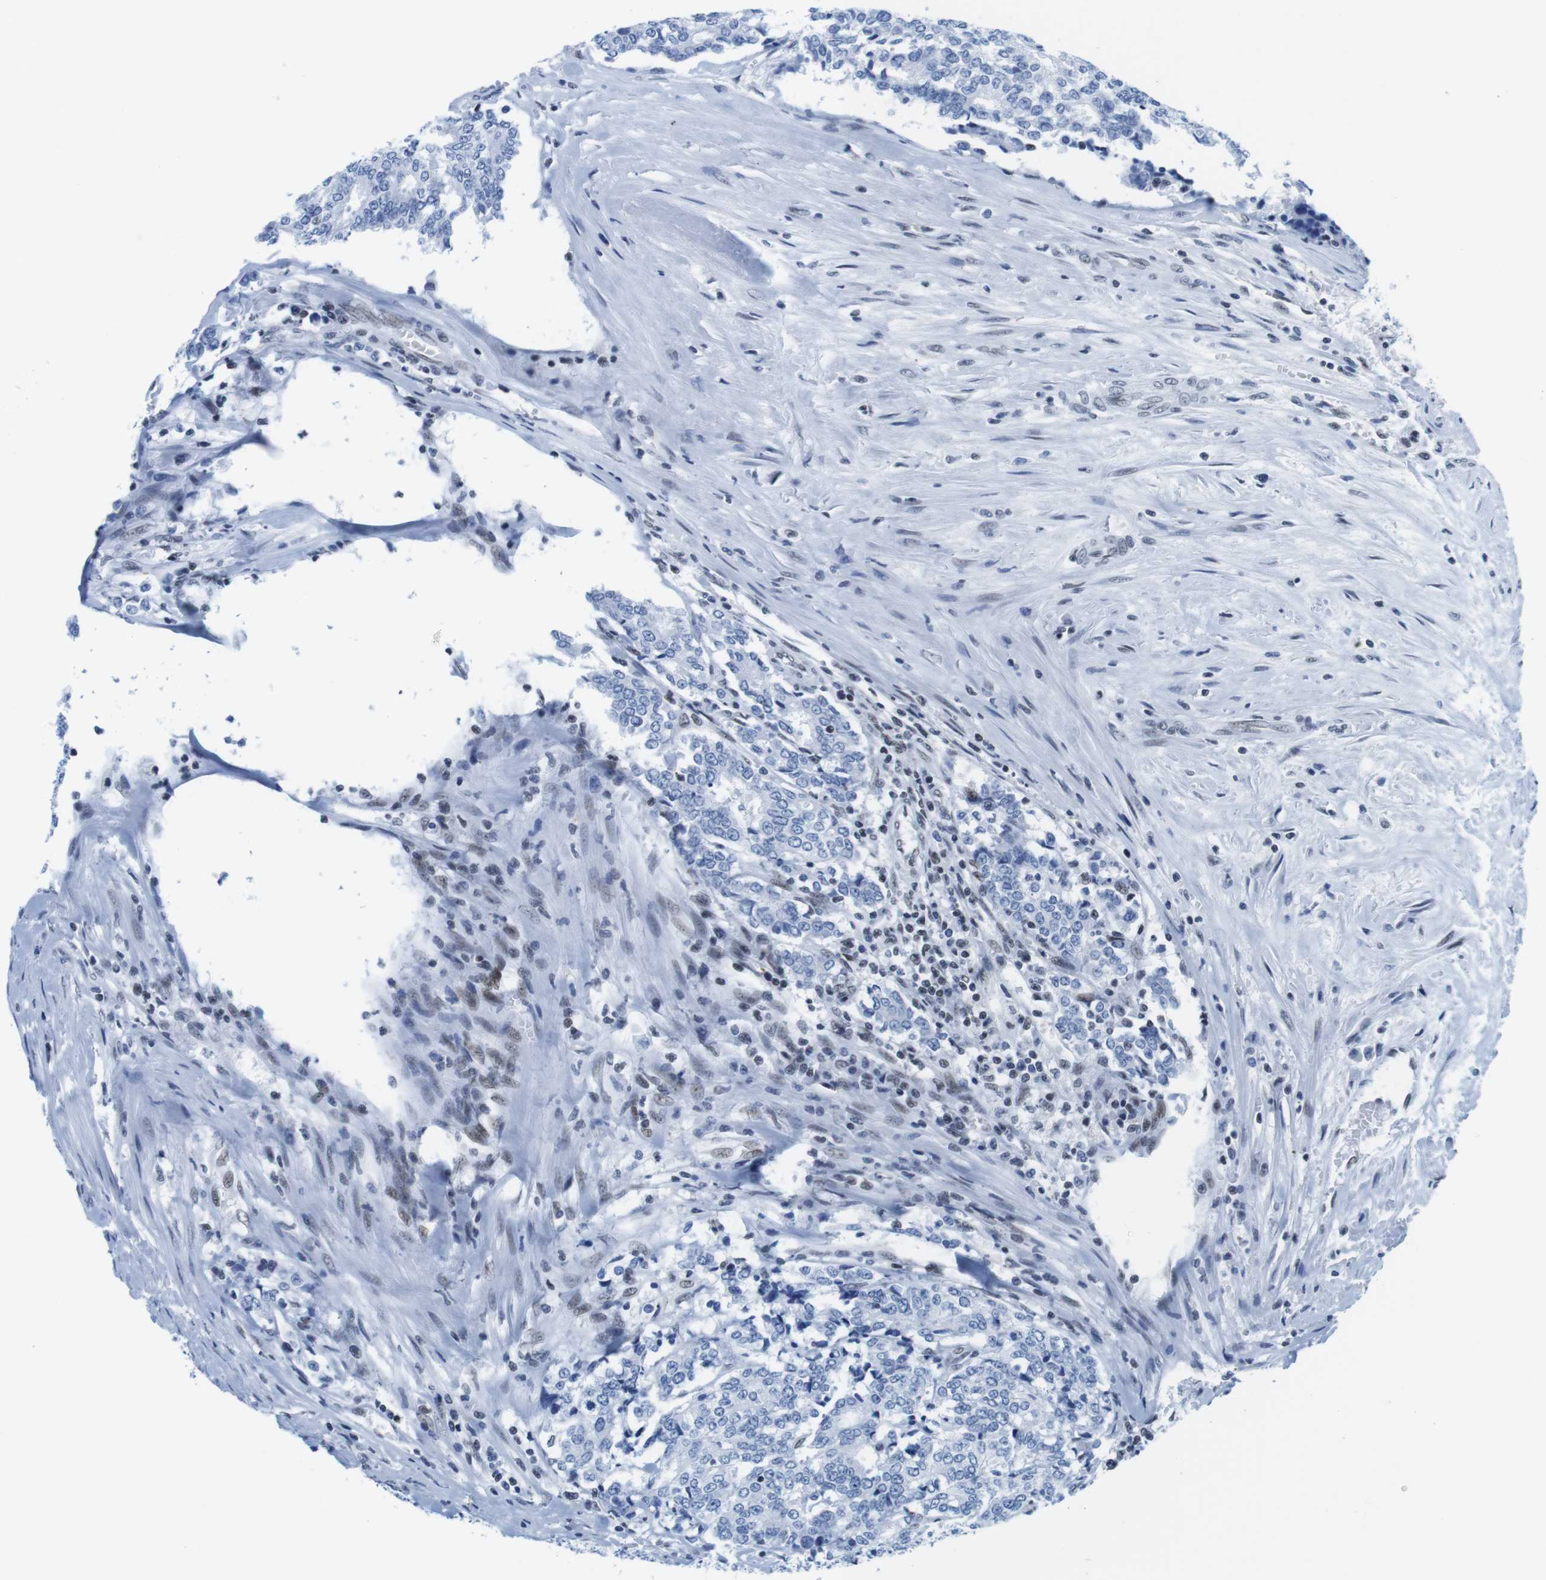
{"staining": {"intensity": "negative", "quantity": "none", "location": "none"}, "tissue": "prostate cancer", "cell_type": "Tumor cells", "image_type": "cancer", "snomed": [{"axis": "morphology", "description": "Normal tissue, NOS"}, {"axis": "morphology", "description": "Adenocarcinoma, High grade"}, {"axis": "topography", "description": "Prostate"}, {"axis": "topography", "description": "Seminal veicle"}], "caption": "The immunohistochemistry image has no significant expression in tumor cells of prostate cancer (adenocarcinoma (high-grade)) tissue.", "gene": "IFI16", "patient": {"sex": "male", "age": 55}}